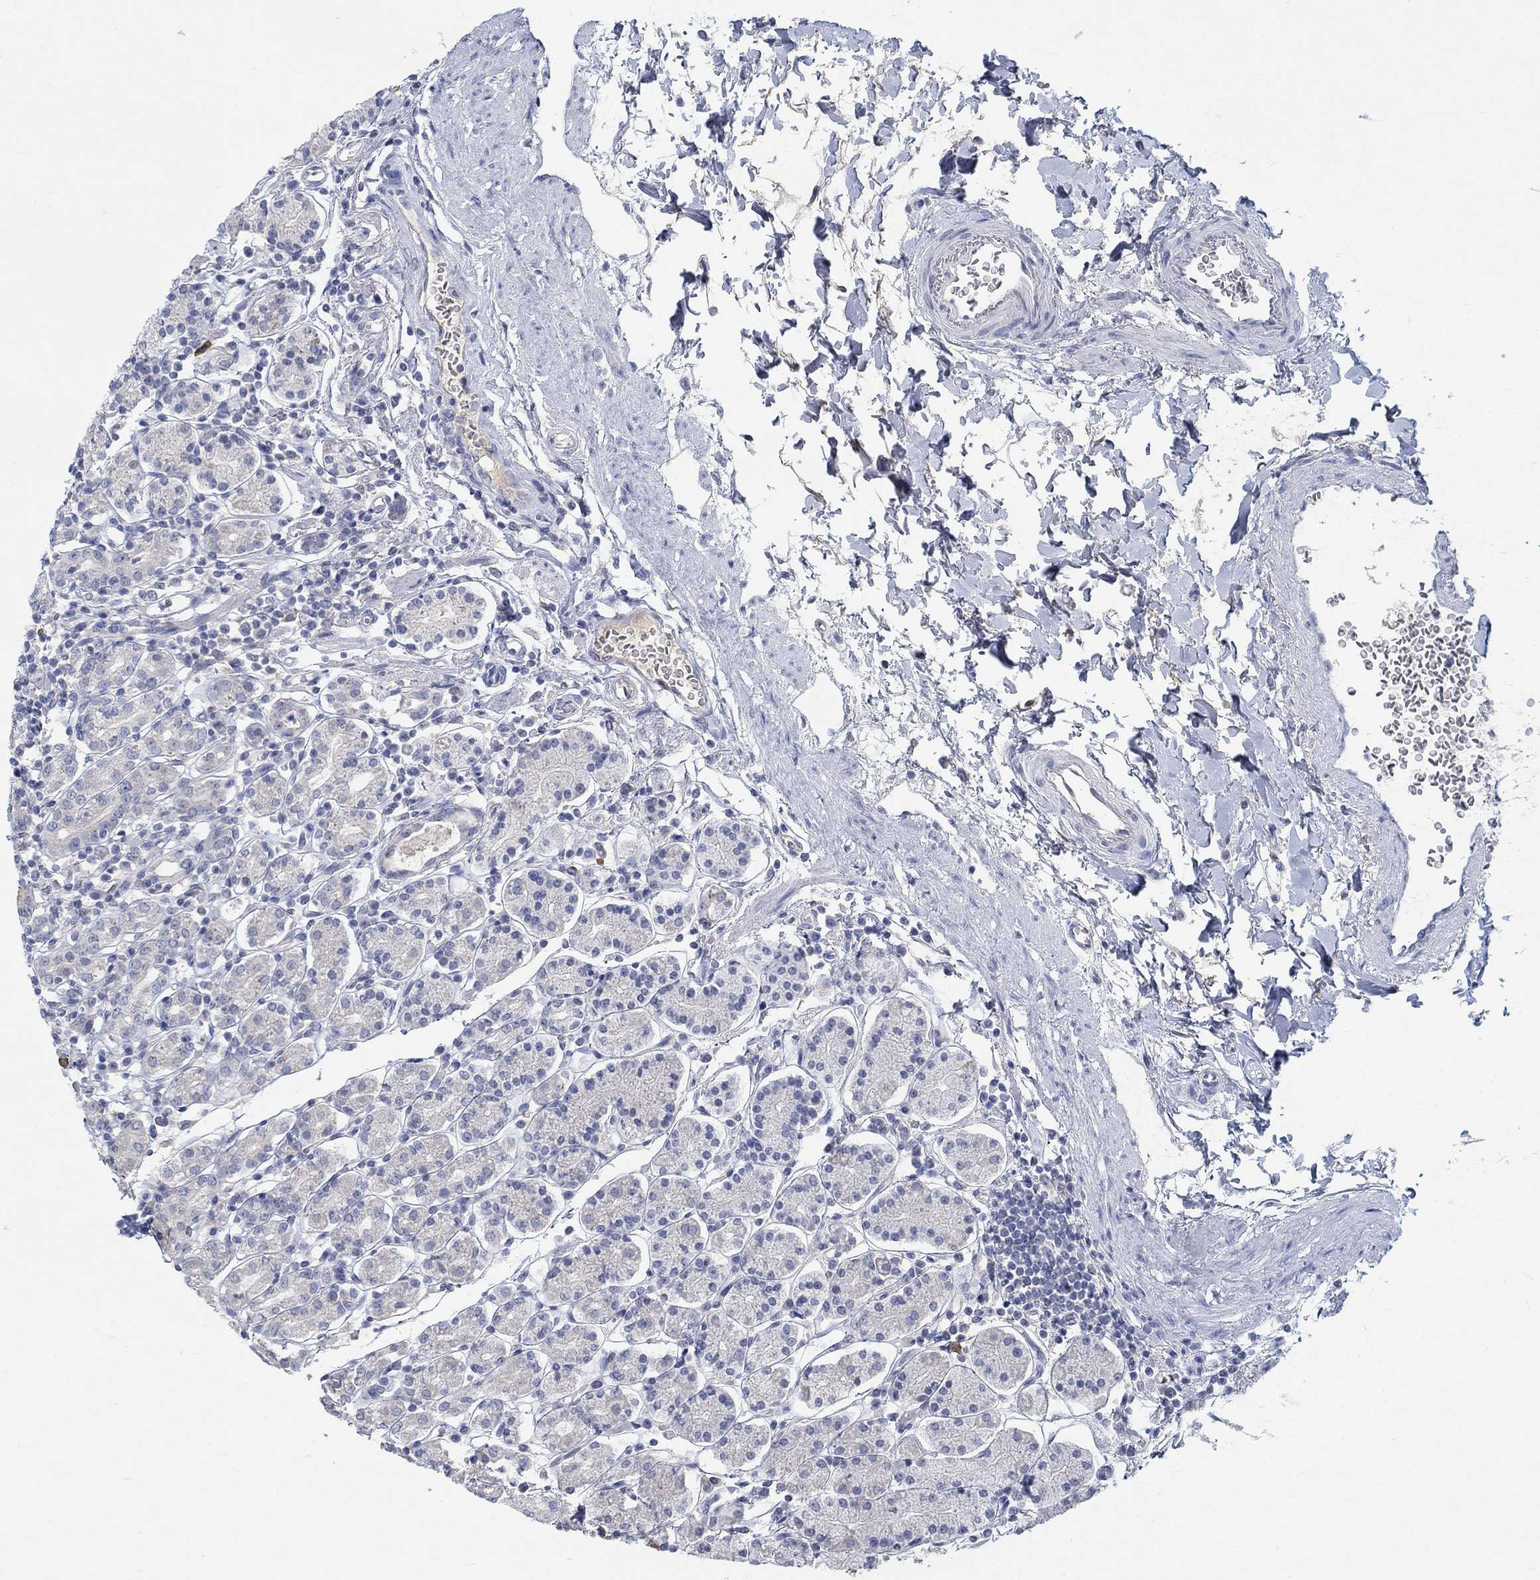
{"staining": {"intensity": "negative", "quantity": "none", "location": "none"}, "tissue": "stomach", "cell_type": "Glandular cells", "image_type": "normal", "snomed": [{"axis": "morphology", "description": "Normal tissue, NOS"}, {"axis": "topography", "description": "Stomach, upper"}, {"axis": "topography", "description": "Stomach"}], "caption": "There is no significant expression in glandular cells of stomach. (DAB immunohistochemistry (IHC), high magnification).", "gene": "TEKT4", "patient": {"sex": "male", "age": 62}}